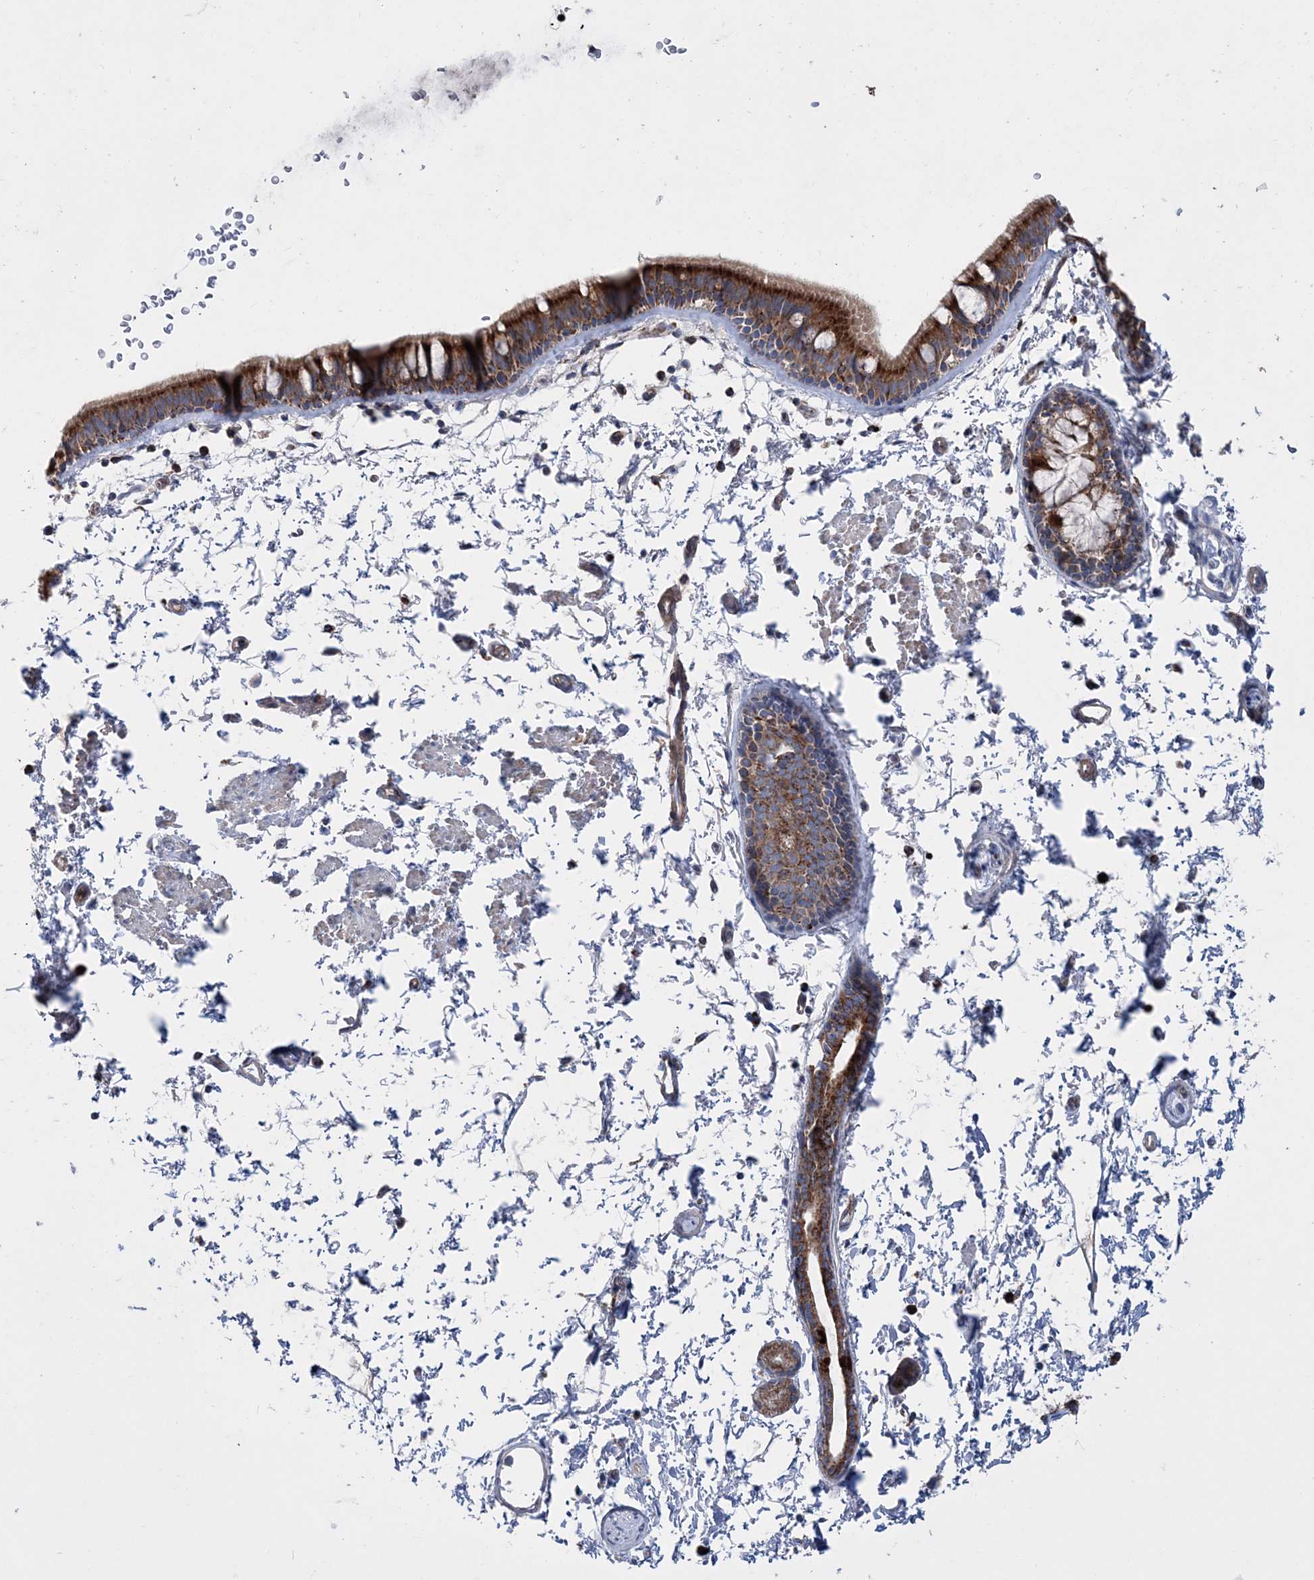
{"staining": {"intensity": "strong", "quantity": ">75%", "location": "cytoplasmic/membranous"}, "tissue": "bronchus", "cell_type": "Respiratory epithelial cells", "image_type": "normal", "snomed": [{"axis": "morphology", "description": "Normal tissue, NOS"}, {"axis": "topography", "description": "Lymph node"}, {"axis": "topography", "description": "Bronchus"}], "caption": "Normal bronchus was stained to show a protein in brown. There is high levels of strong cytoplasmic/membranous positivity in approximately >75% of respiratory epithelial cells. (IHC, brightfield microscopy, high magnification).", "gene": "NGLY1", "patient": {"sex": "female", "age": 70}}